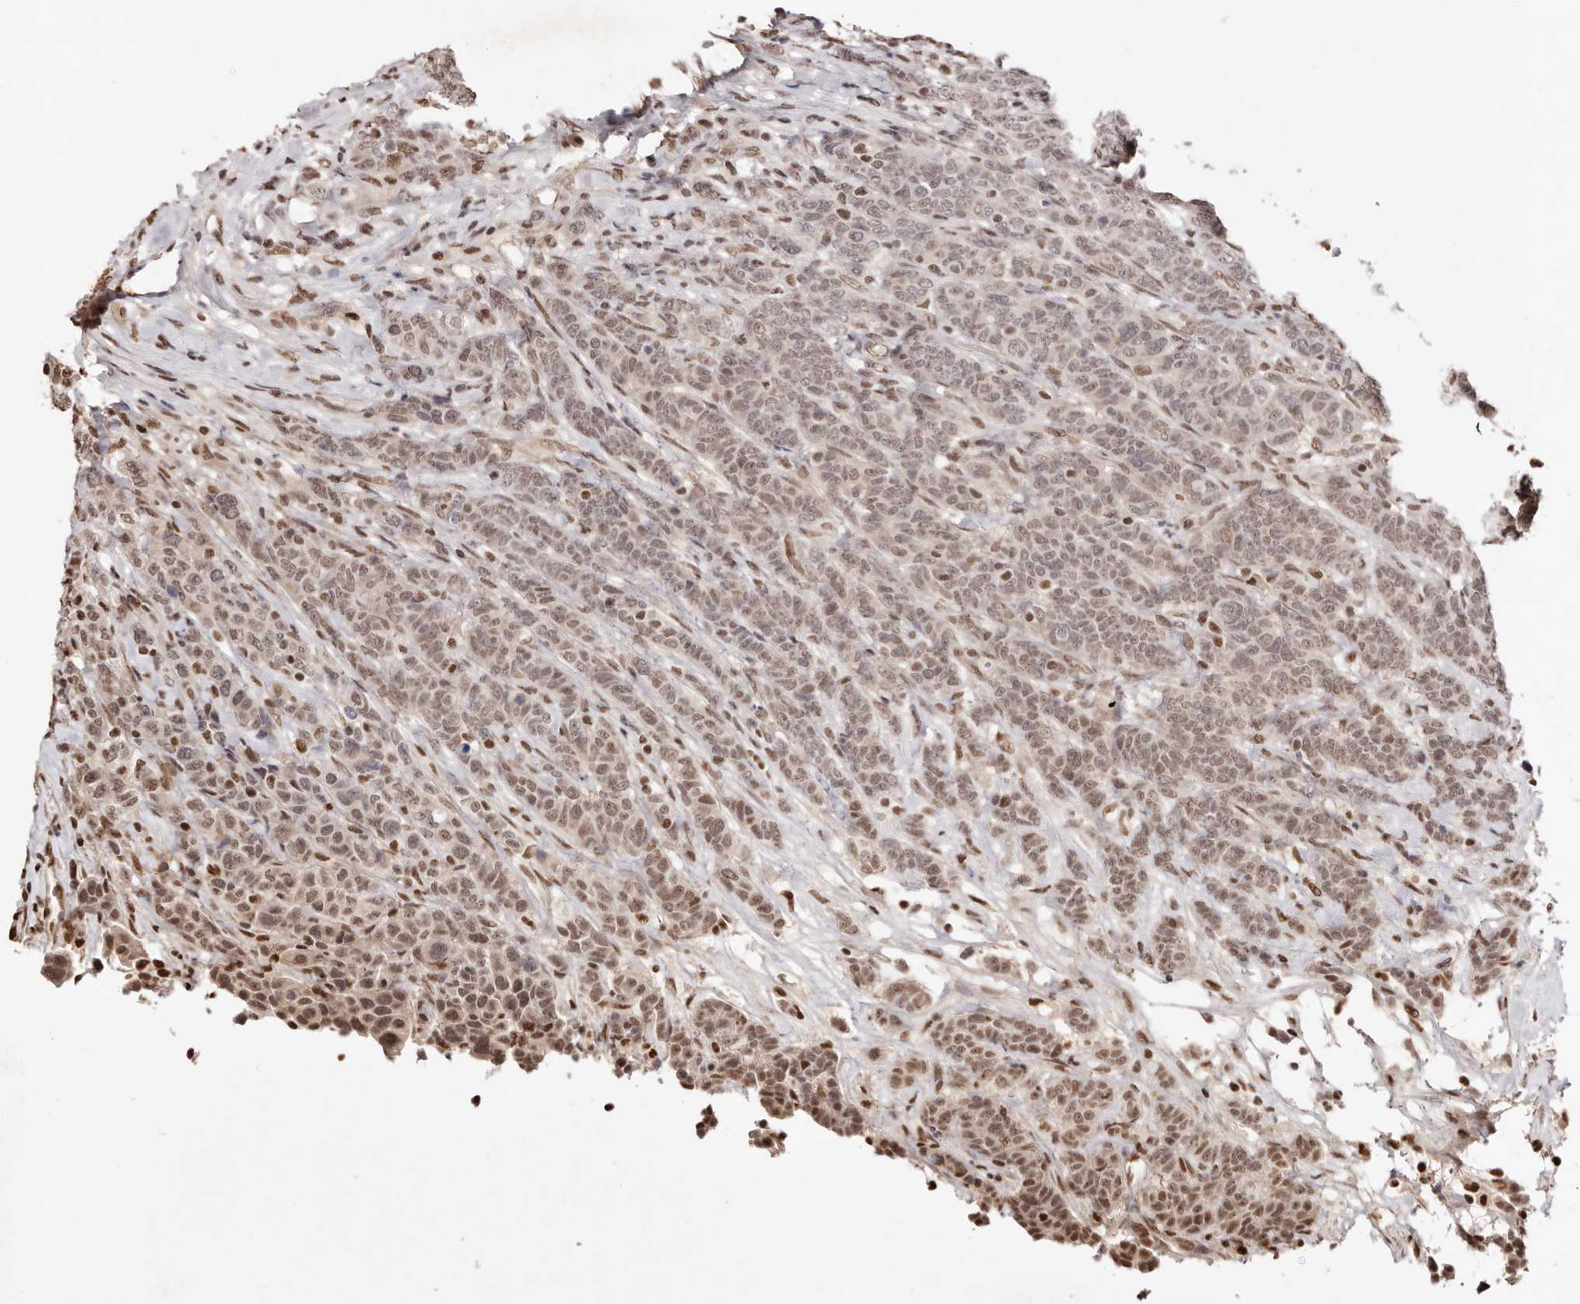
{"staining": {"intensity": "moderate", "quantity": ">75%", "location": "nuclear"}, "tissue": "breast cancer", "cell_type": "Tumor cells", "image_type": "cancer", "snomed": [{"axis": "morphology", "description": "Duct carcinoma"}, {"axis": "topography", "description": "Breast"}], "caption": "Breast cancer stained for a protein (brown) shows moderate nuclear positive expression in about >75% of tumor cells.", "gene": "BICRAL", "patient": {"sex": "female", "age": 37}}